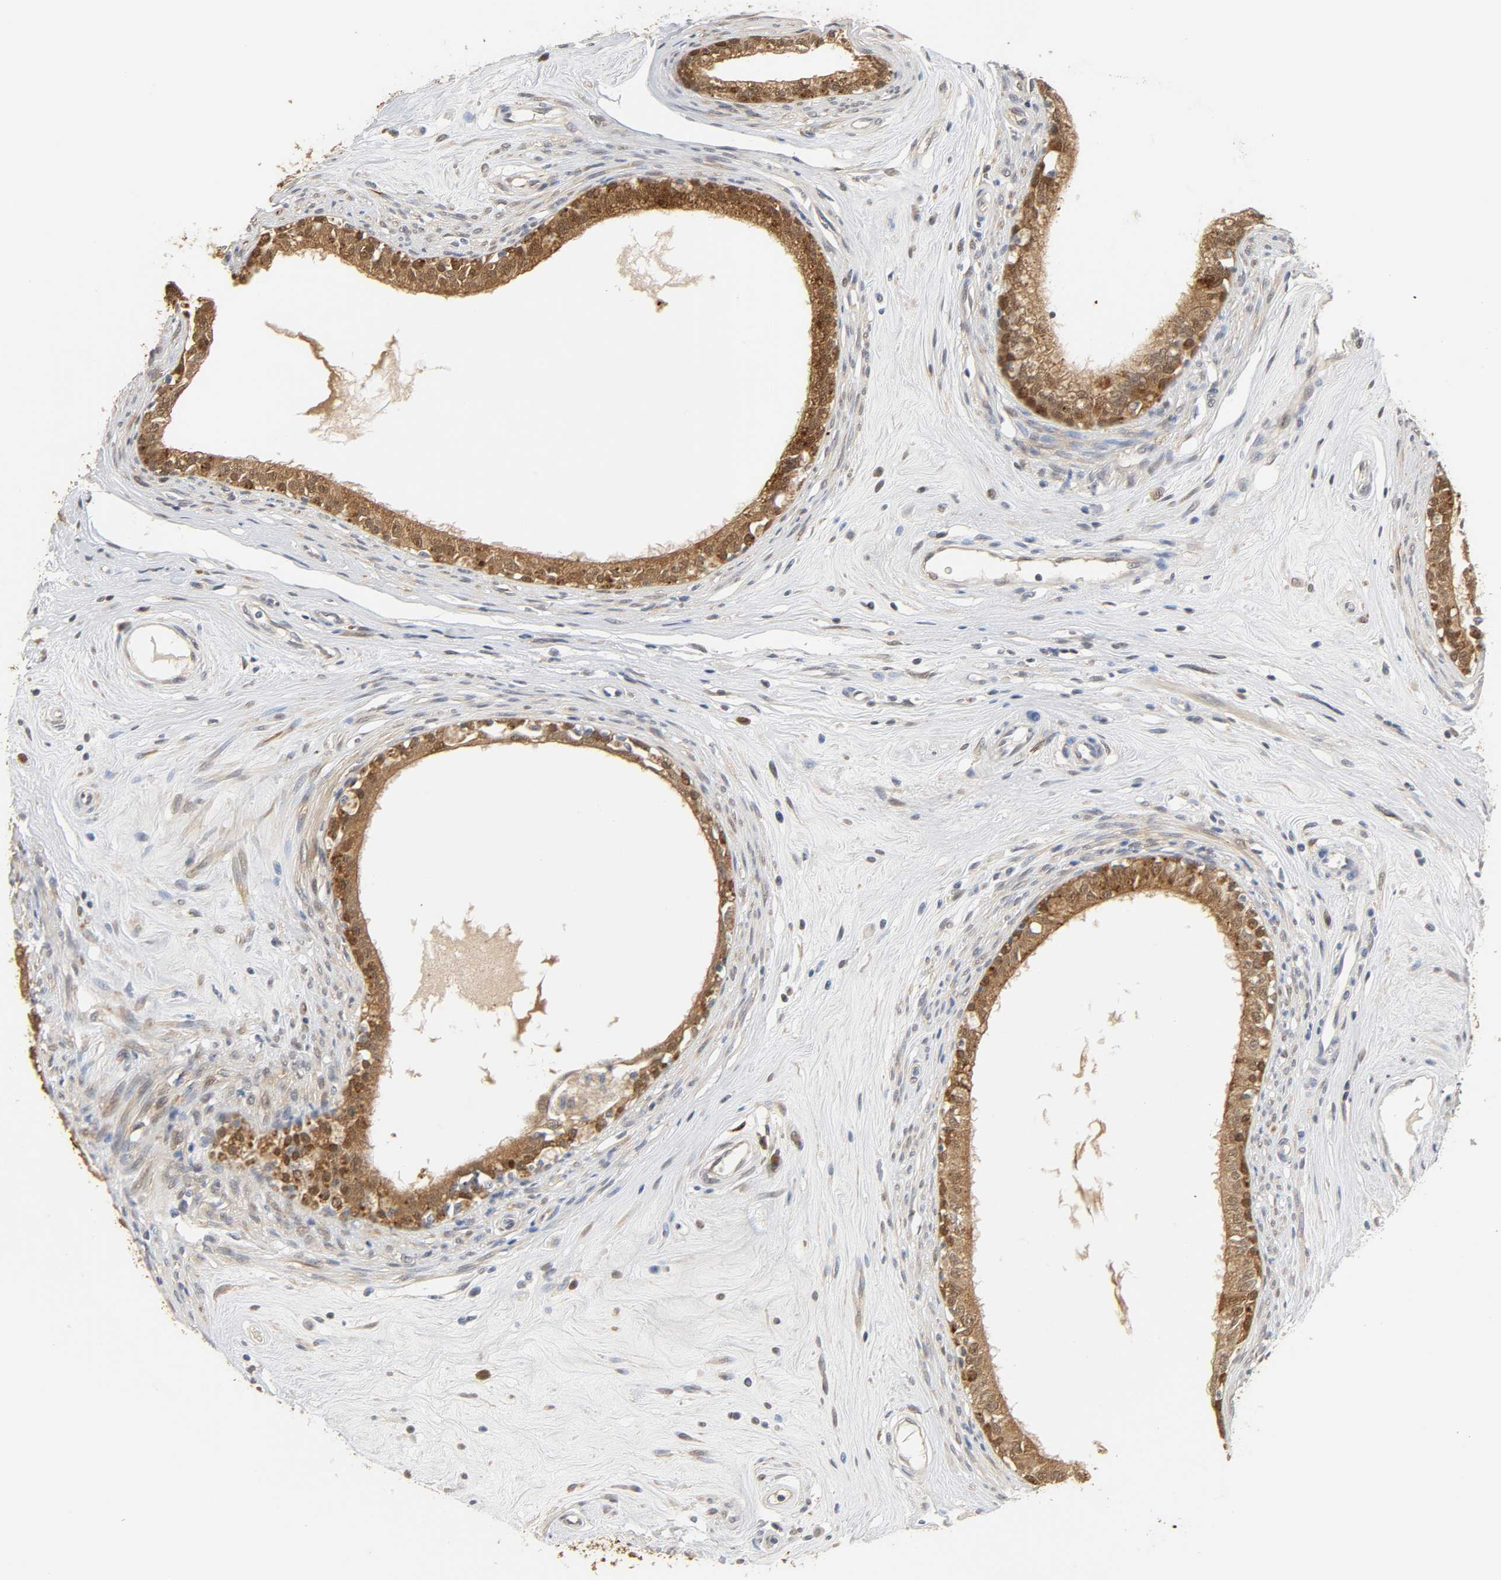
{"staining": {"intensity": "strong", "quantity": ">75%", "location": "cytoplasmic/membranous,nuclear"}, "tissue": "epididymis", "cell_type": "Glandular cells", "image_type": "normal", "snomed": [{"axis": "morphology", "description": "Normal tissue, NOS"}, {"axis": "morphology", "description": "Inflammation, NOS"}, {"axis": "topography", "description": "Epididymis"}], "caption": "Glandular cells display high levels of strong cytoplasmic/membranous,nuclear expression in about >75% of cells in normal human epididymis.", "gene": "MIF", "patient": {"sex": "male", "age": 84}}